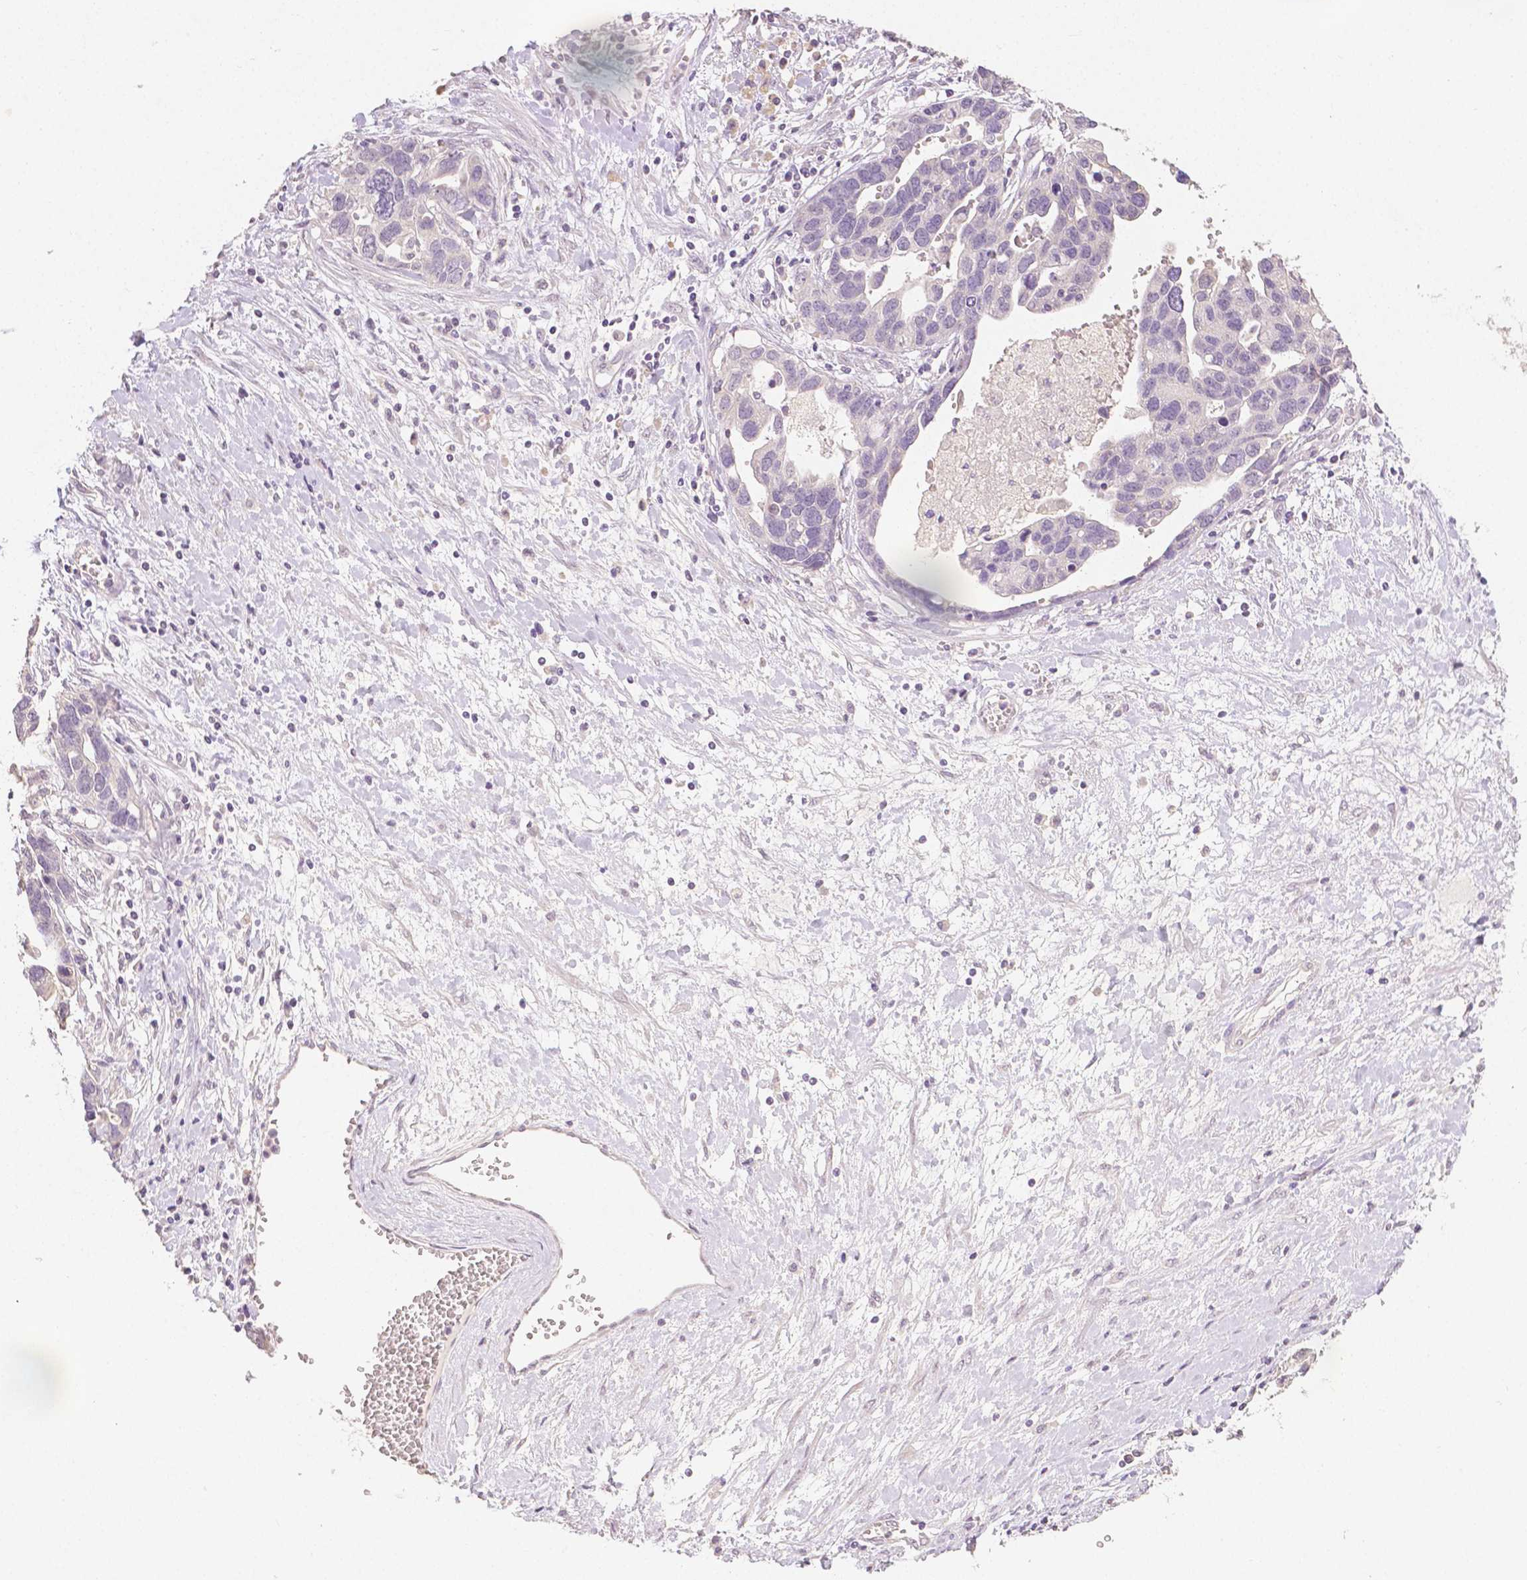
{"staining": {"intensity": "negative", "quantity": "none", "location": "none"}, "tissue": "ovarian cancer", "cell_type": "Tumor cells", "image_type": "cancer", "snomed": [{"axis": "morphology", "description": "Cystadenocarcinoma, serous, NOS"}, {"axis": "topography", "description": "Ovary"}], "caption": "Histopathology image shows no significant protein staining in tumor cells of ovarian cancer.", "gene": "TGM1", "patient": {"sex": "female", "age": 54}}